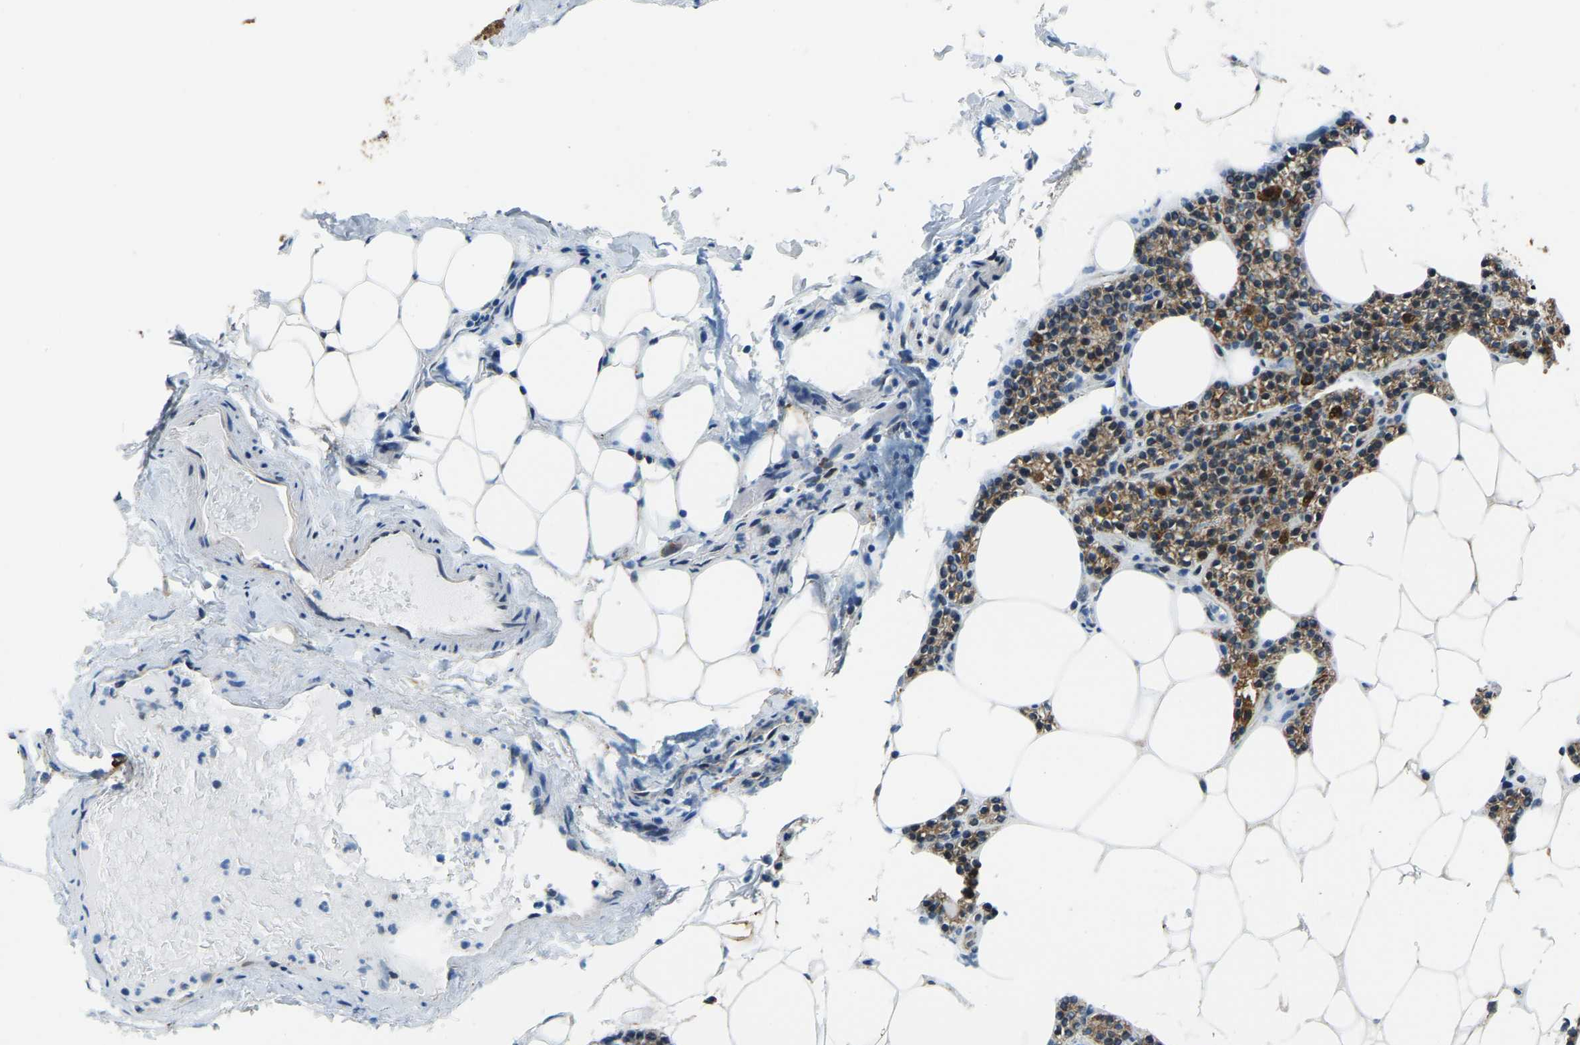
{"staining": {"intensity": "strong", "quantity": ">75%", "location": "cytoplasmic/membranous"}, "tissue": "parathyroid gland", "cell_type": "Glandular cells", "image_type": "normal", "snomed": [{"axis": "morphology", "description": "Normal tissue, NOS"}, {"axis": "morphology", "description": "Adenoma, NOS"}, {"axis": "topography", "description": "Parathyroid gland"}], "caption": "Immunohistochemistry (DAB) staining of normal parathyroid gland exhibits strong cytoplasmic/membranous protein expression in approximately >75% of glandular cells.", "gene": "RBM33", "patient": {"sex": "female", "age": 70}}